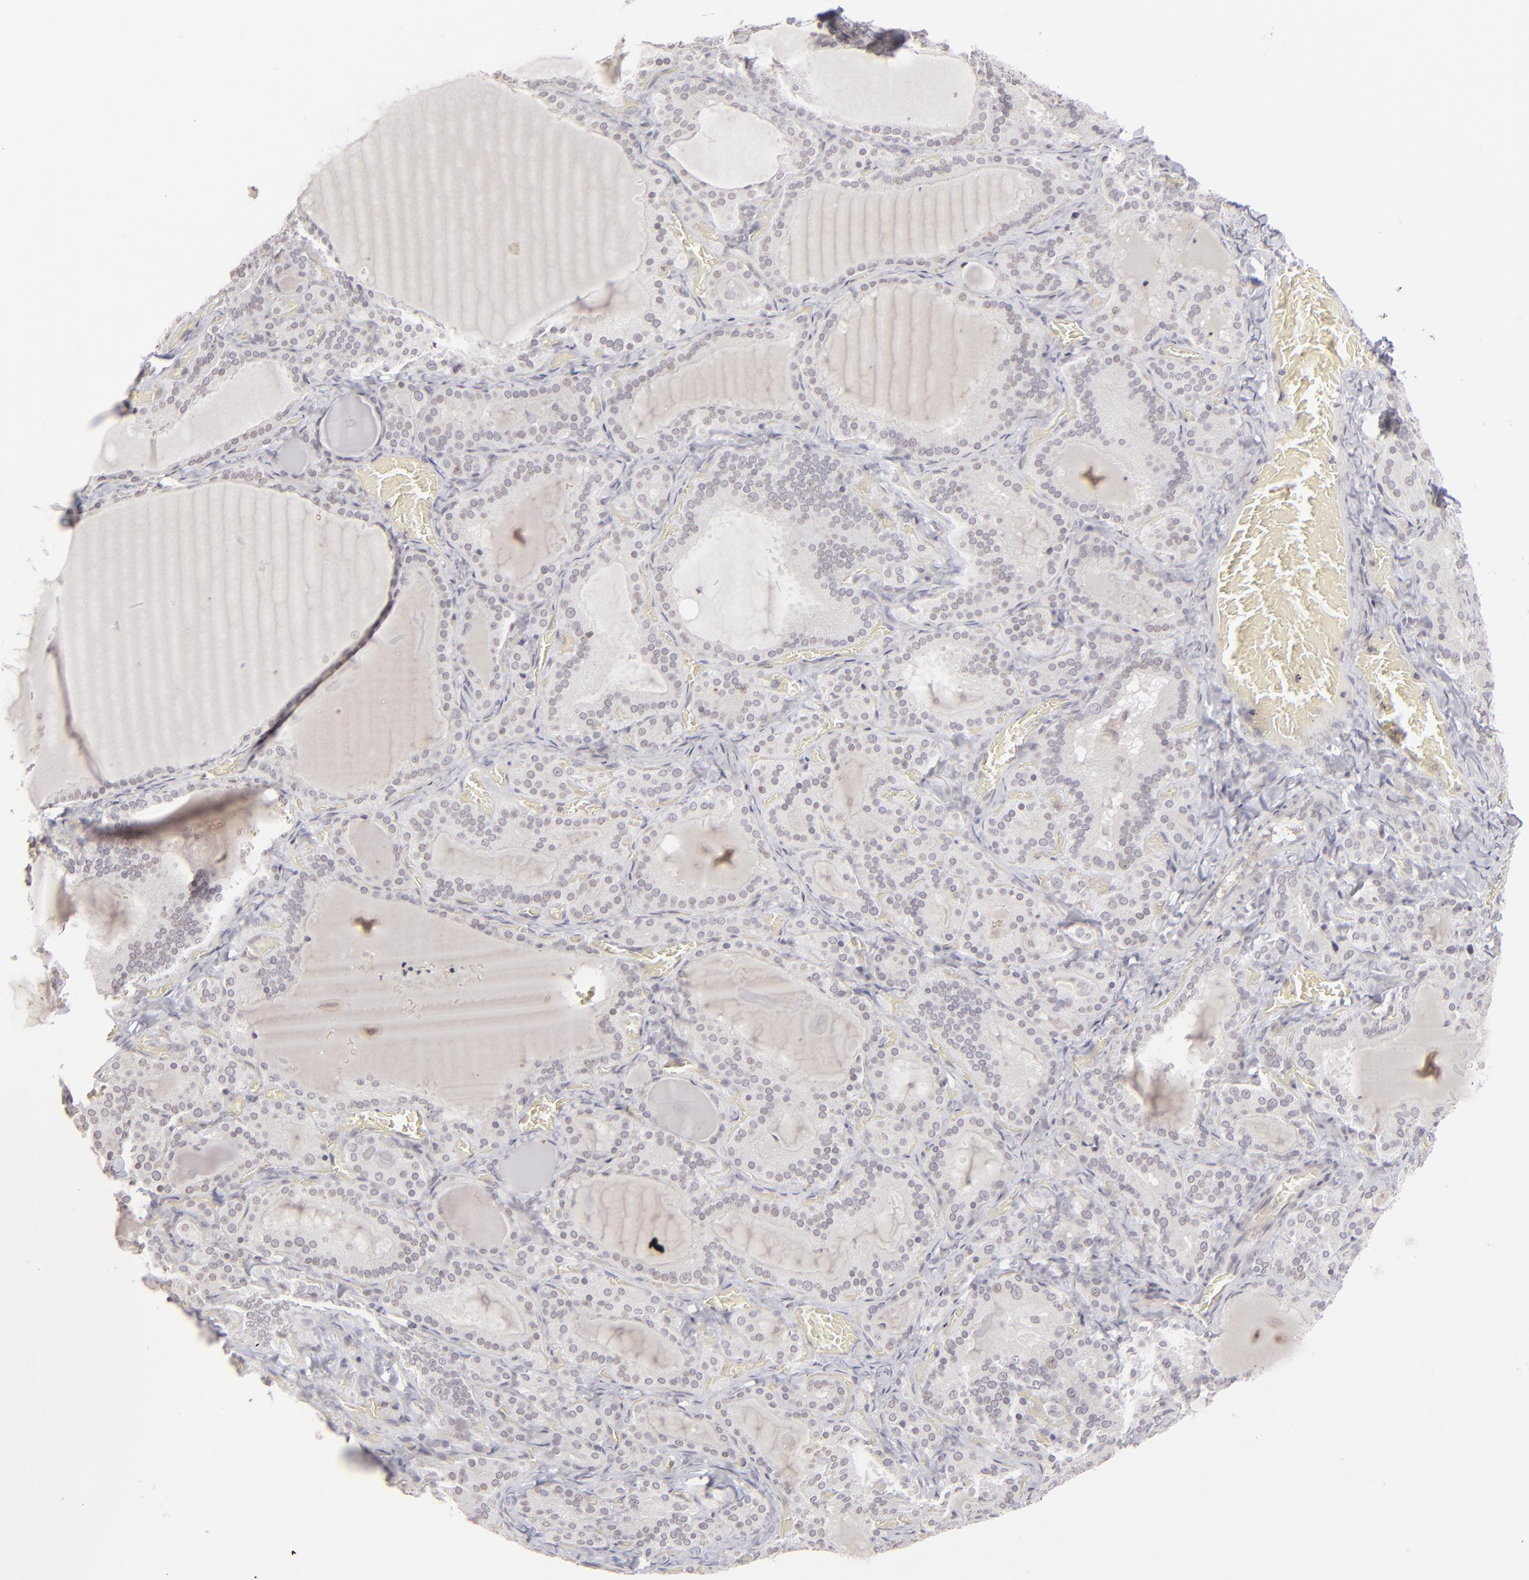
{"staining": {"intensity": "negative", "quantity": "none", "location": "none"}, "tissue": "thyroid gland", "cell_type": "Glandular cells", "image_type": "normal", "snomed": [{"axis": "morphology", "description": "Normal tissue, NOS"}, {"axis": "topography", "description": "Thyroid gland"}], "caption": "IHC image of benign thyroid gland stained for a protein (brown), which shows no expression in glandular cells. Brightfield microscopy of IHC stained with DAB (3,3'-diaminobenzidine) (brown) and hematoxylin (blue), captured at high magnification.", "gene": "CLDN2", "patient": {"sex": "female", "age": 33}}